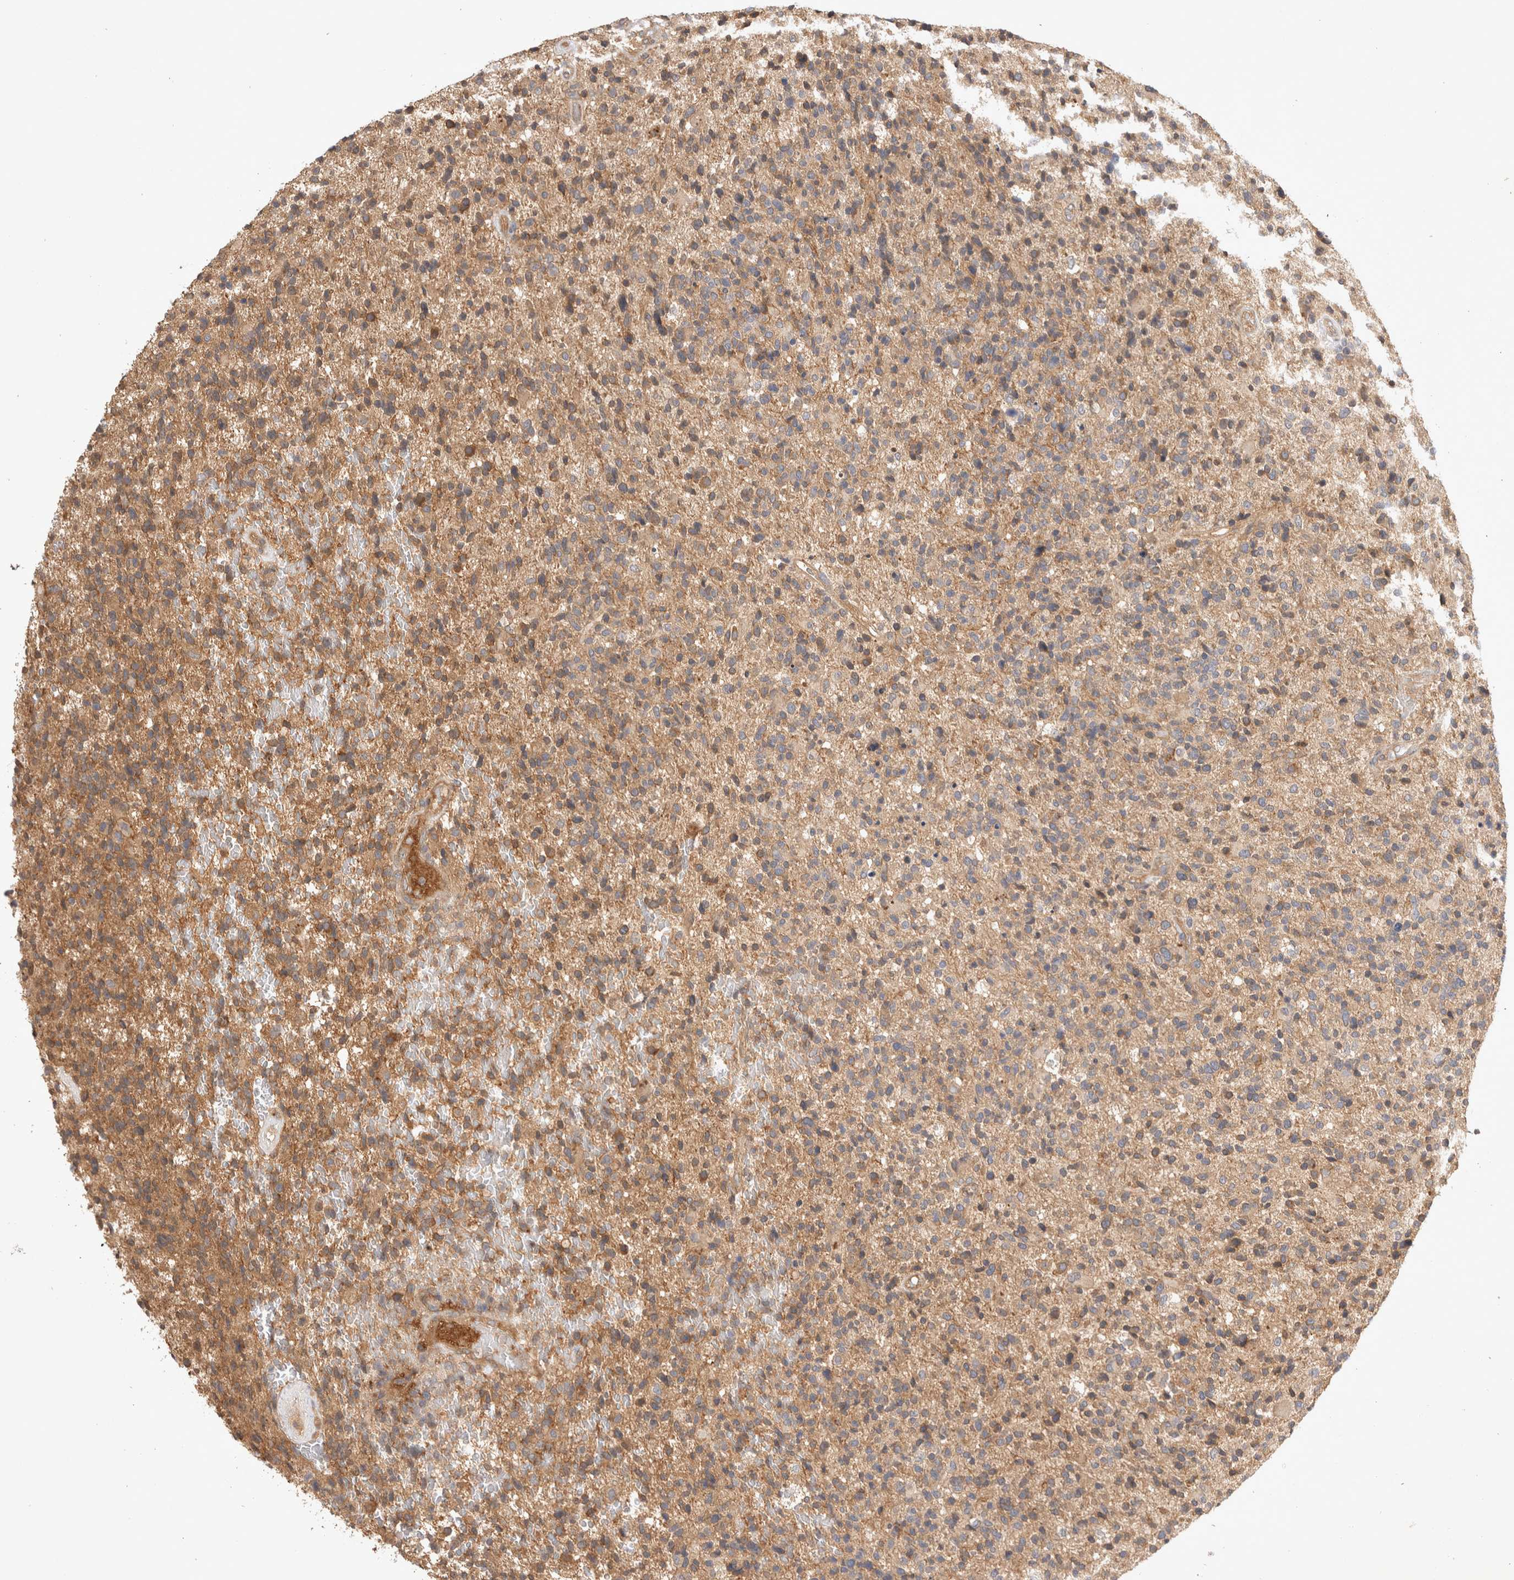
{"staining": {"intensity": "moderate", "quantity": ">75%", "location": "cytoplasmic/membranous"}, "tissue": "glioma", "cell_type": "Tumor cells", "image_type": "cancer", "snomed": [{"axis": "morphology", "description": "Glioma, malignant, High grade"}, {"axis": "topography", "description": "Brain"}], "caption": "IHC of human malignant glioma (high-grade) reveals medium levels of moderate cytoplasmic/membranous staining in approximately >75% of tumor cells.", "gene": "YES1", "patient": {"sex": "male", "age": 72}}